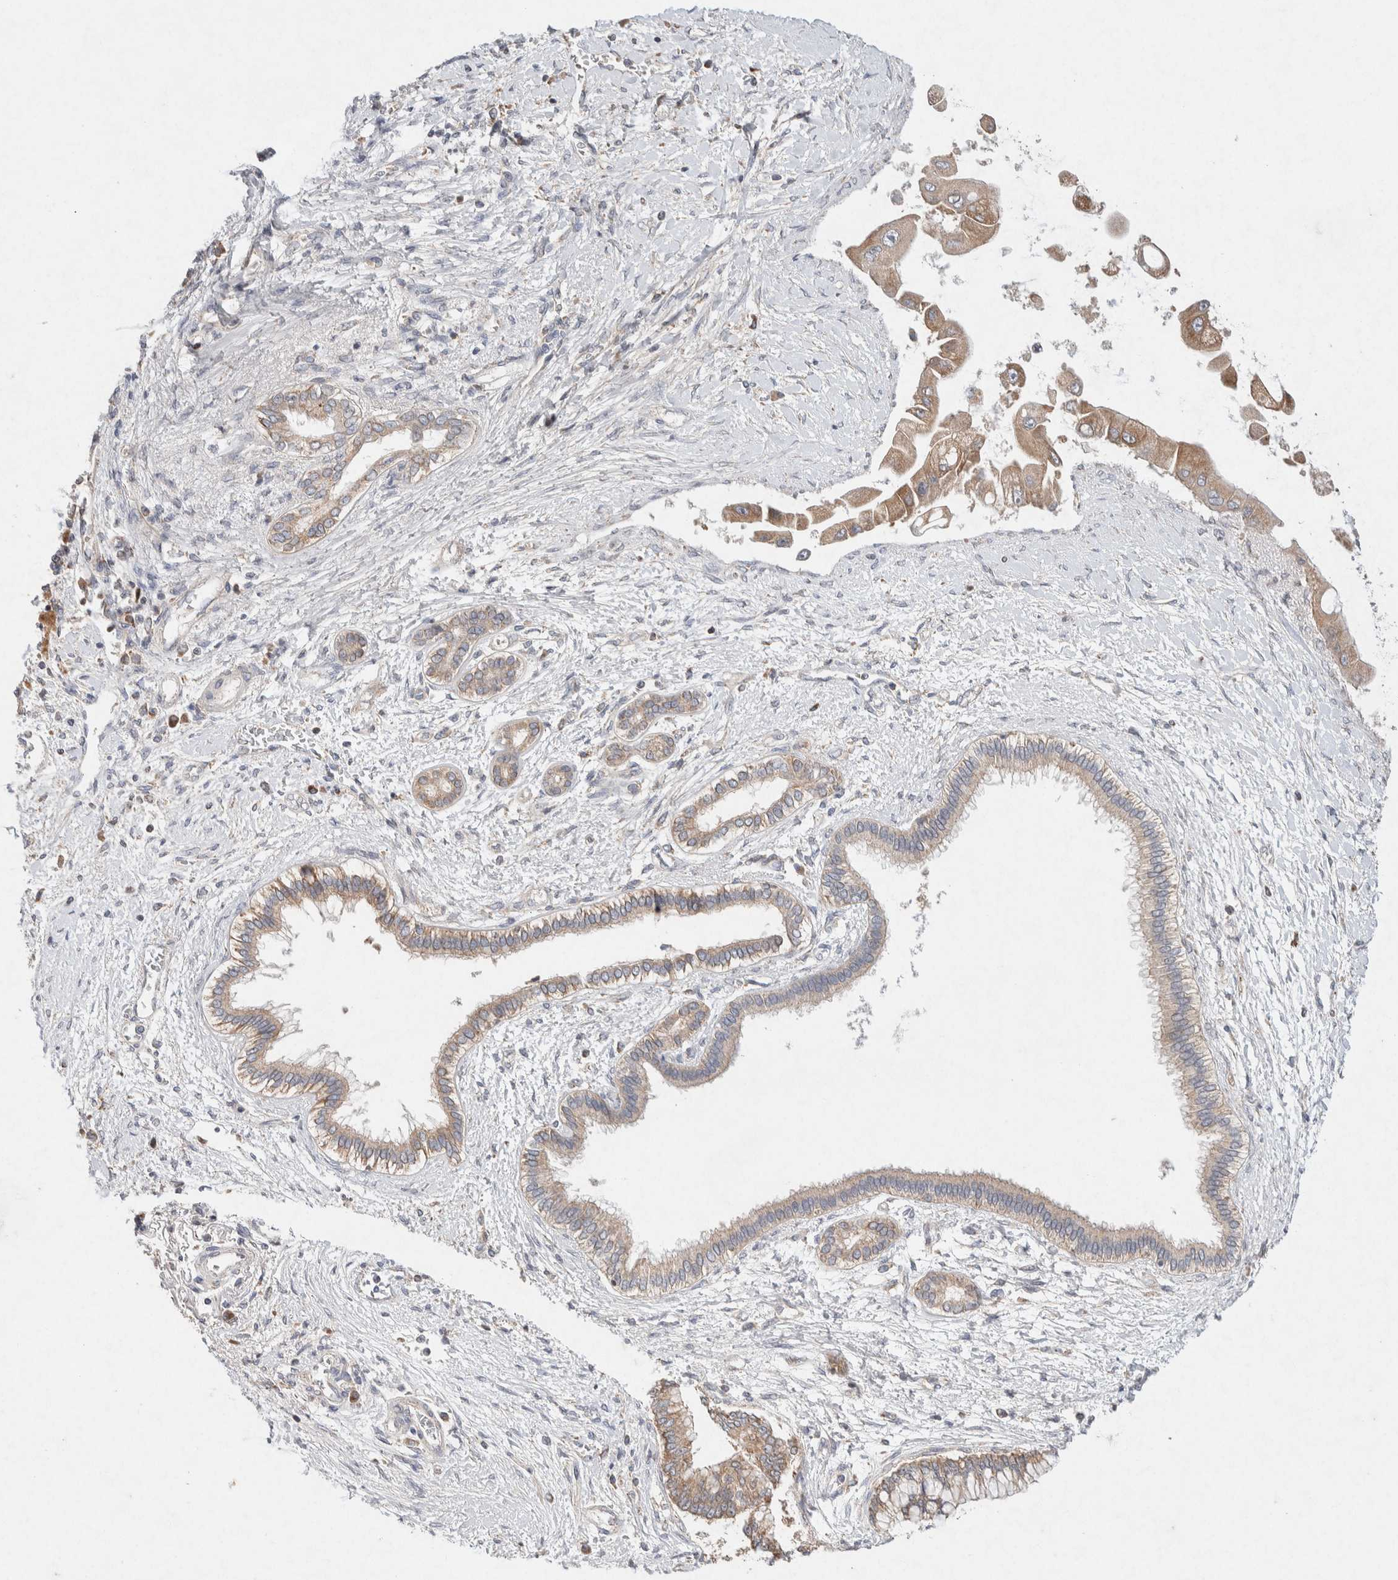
{"staining": {"intensity": "moderate", "quantity": ">75%", "location": "cytoplasmic/membranous"}, "tissue": "liver cancer", "cell_type": "Tumor cells", "image_type": "cancer", "snomed": [{"axis": "morphology", "description": "Cholangiocarcinoma"}, {"axis": "topography", "description": "Liver"}], "caption": "Liver cancer was stained to show a protein in brown. There is medium levels of moderate cytoplasmic/membranous positivity in about >75% of tumor cells. (brown staining indicates protein expression, while blue staining denotes nuclei).", "gene": "CMTM4", "patient": {"sex": "male", "age": 50}}